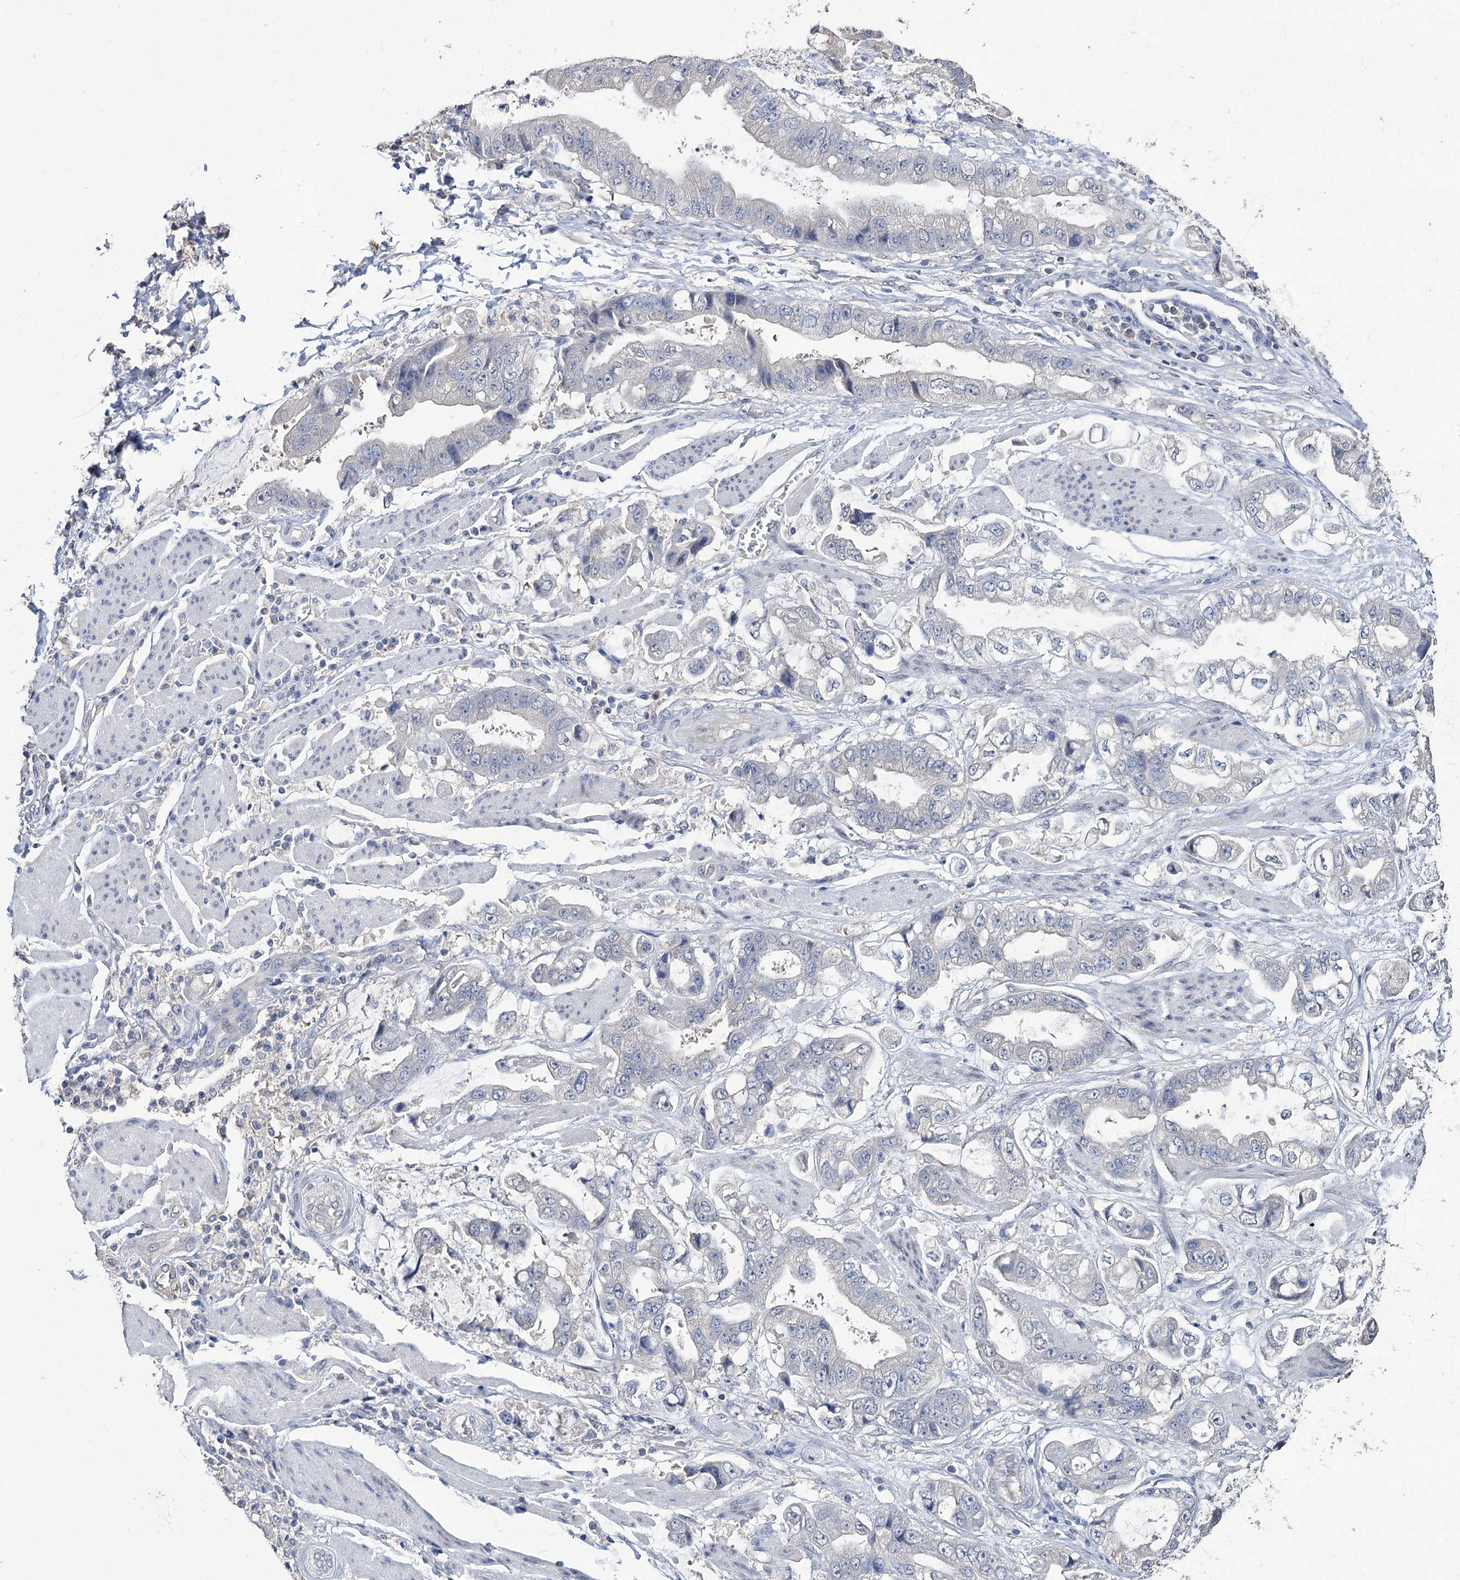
{"staining": {"intensity": "negative", "quantity": "none", "location": "none"}, "tissue": "stomach cancer", "cell_type": "Tumor cells", "image_type": "cancer", "snomed": [{"axis": "morphology", "description": "Adenocarcinoma, NOS"}, {"axis": "topography", "description": "Stomach"}], "caption": "This photomicrograph is of stomach cancer stained with immunohistochemistry (IHC) to label a protein in brown with the nuclei are counter-stained blue. There is no positivity in tumor cells. (DAB (3,3'-diaminobenzidine) immunohistochemistry visualized using brightfield microscopy, high magnification).", "gene": "EPB41L5", "patient": {"sex": "male", "age": 62}}